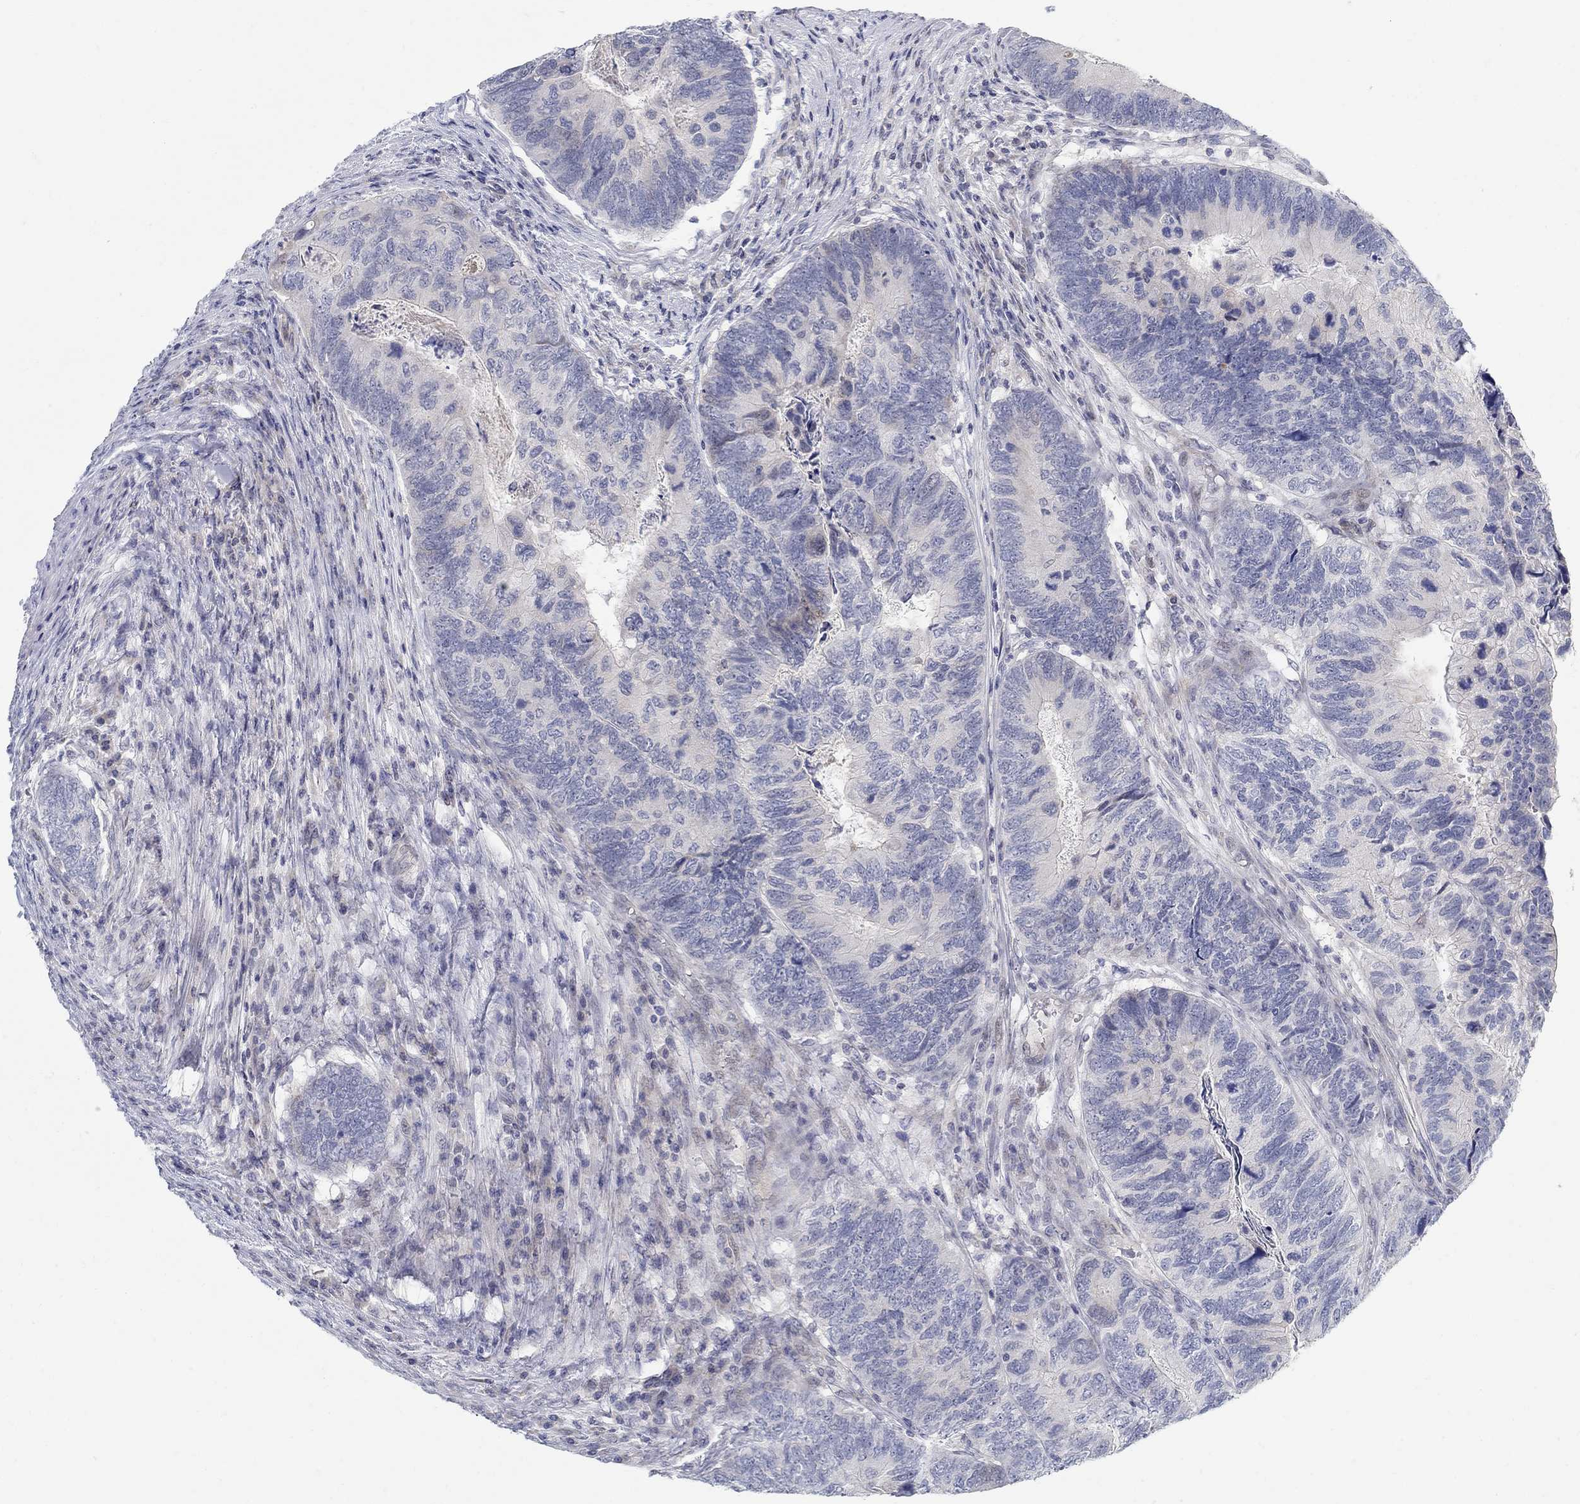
{"staining": {"intensity": "negative", "quantity": "none", "location": "none"}, "tissue": "colorectal cancer", "cell_type": "Tumor cells", "image_type": "cancer", "snomed": [{"axis": "morphology", "description": "Adenocarcinoma, NOS"}, {"axis": "topography", "description": "Colon"}], "caption": "This is a photomicrograph of immunohistochemistry (IHC) staining of adenocarcinoma (colorectal), which shows no staining in tumor cells.", "gene": "ANO7", "patient": {"sex": "female", "age": 67}}